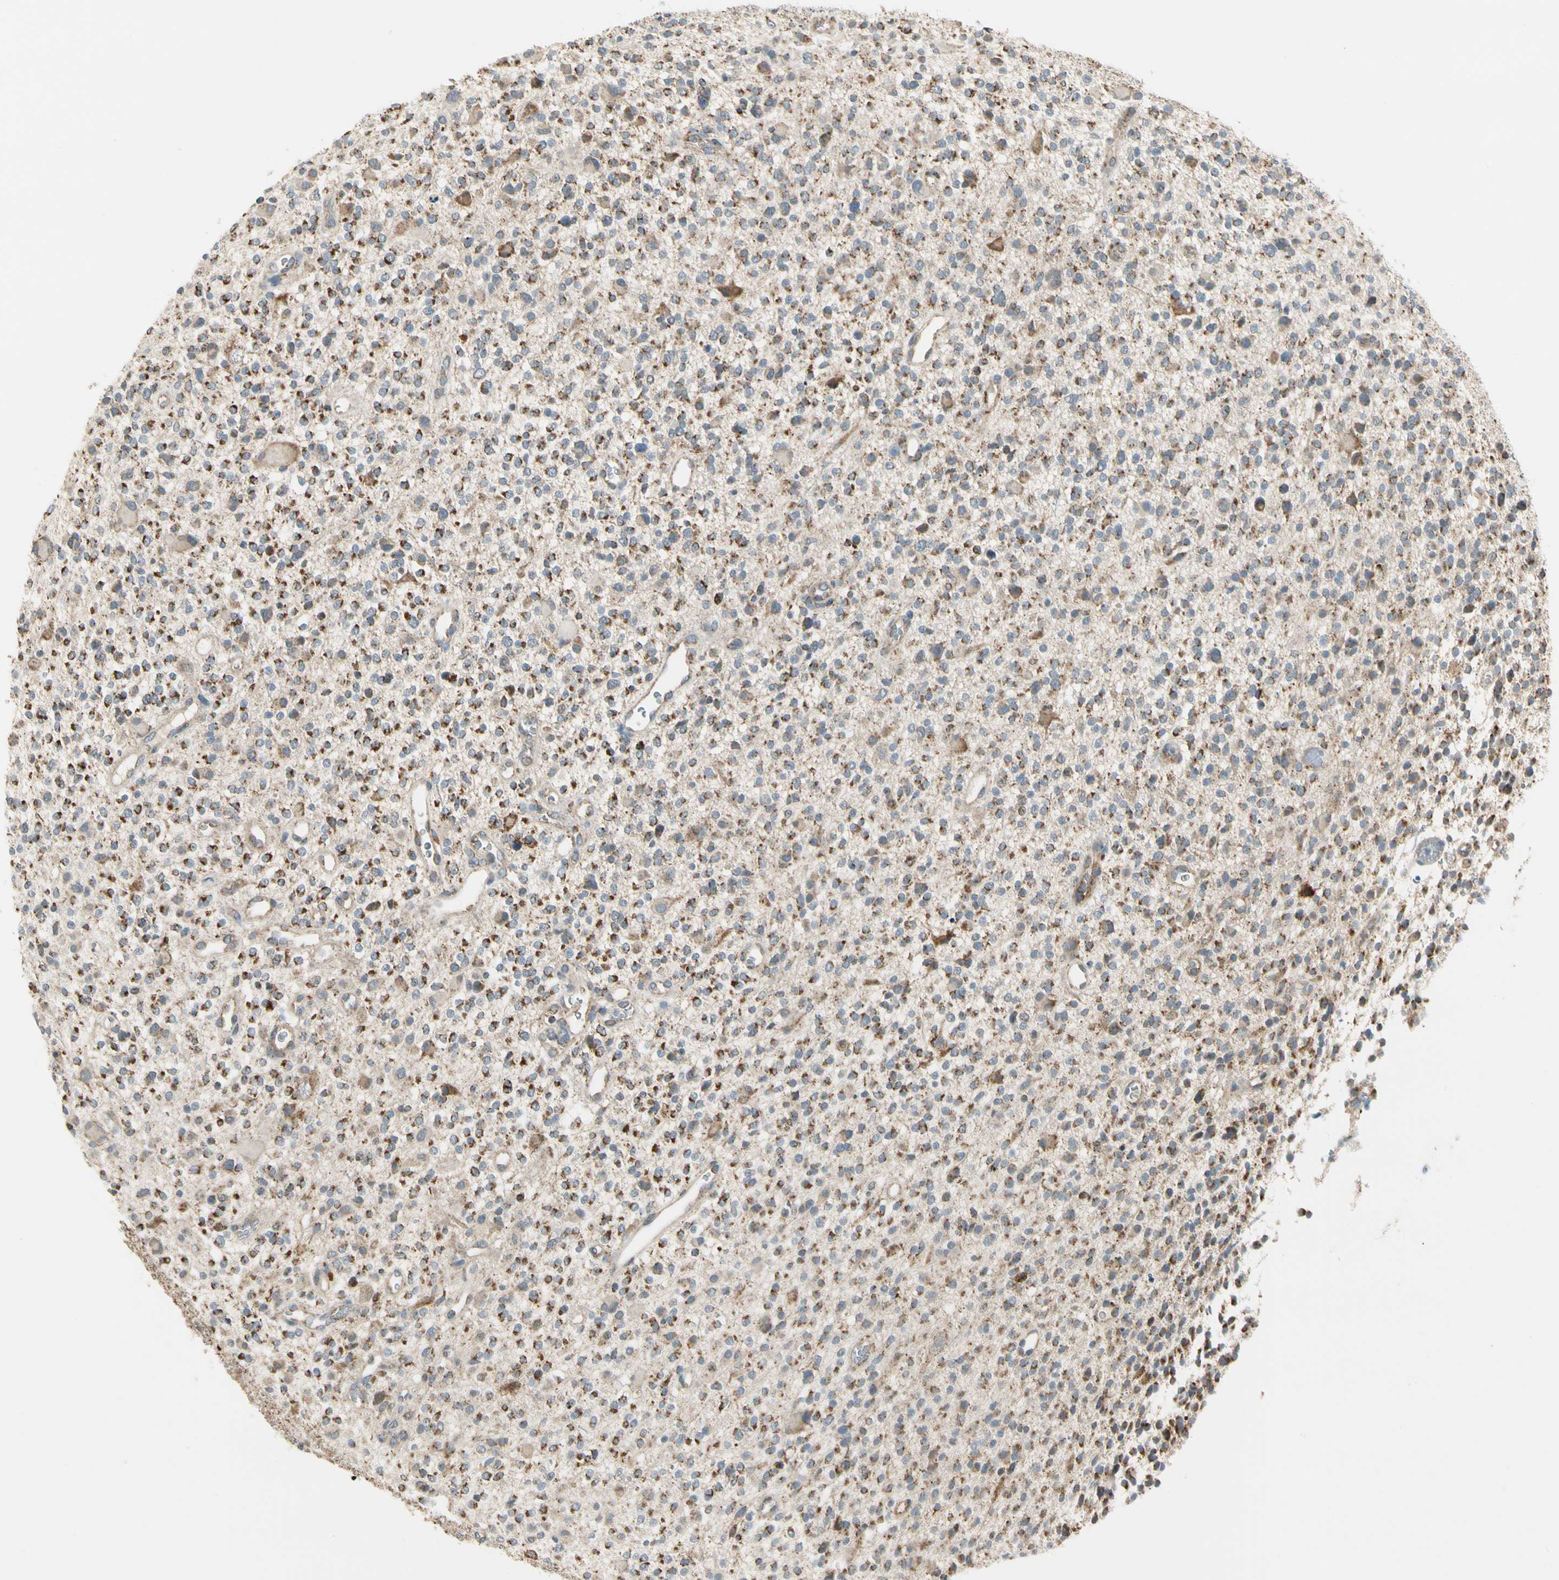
{"staining": {"intensity": "strong", "quantity": ">75%", "location": "cytoplasmic/membranous"}, "tissue": "glioma", "cell_type": "Tumor cells", "image_type": "cancer", "snomed": [{"axis": "morphology", "description": "Glioma, malignant, High grade"}, {"axis": "topography", "description": "Brain"}], "caption": "A high amount of strong cytoplasmic/membranous positivity is identified in approximately >75% of tumor cells in glioma tissue.", "gene": "EPHB3", "patient": {"sex": "male", "age": 48}}